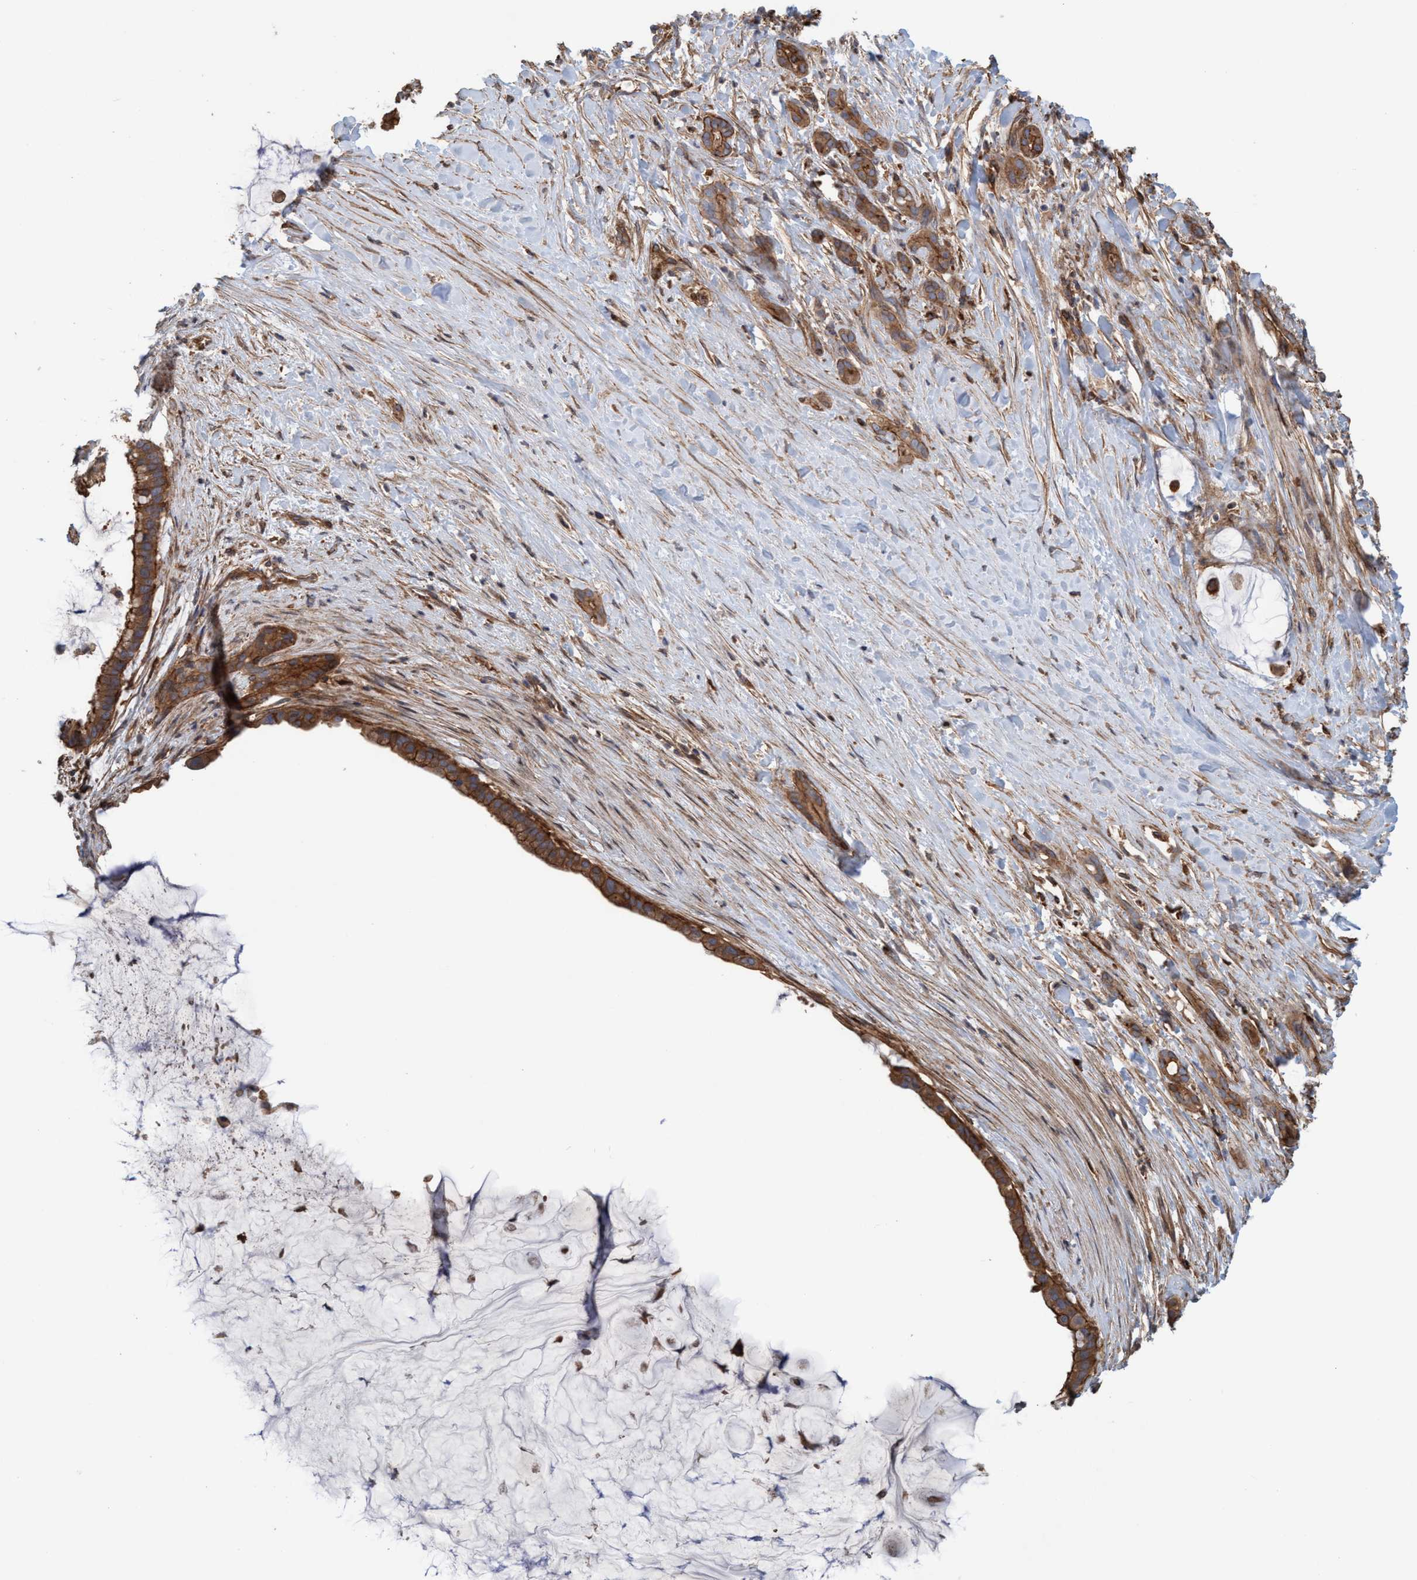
{"staining": {"intensity": "strong", "quantity": ">75%", "location": "cytoplasmic/membranous"}, "tissue": "pancreatic cancer", "cell_type": "Tumor cells", "image_type": "cancer", "snomed": [{"axis": "morphology", "description": "Adenocarcinoma, NOS"}, {"axis": "topography", "description": "Pancreas"}], "caption": "The histopathology image reveals staining of pancreatic adenocarcinoma, revealing strong cytoplasmic/membranous protein staining (brown color) within tumor cells.", "gene": "SPECC1", "patient": {"sex": "male", "age": 41}}